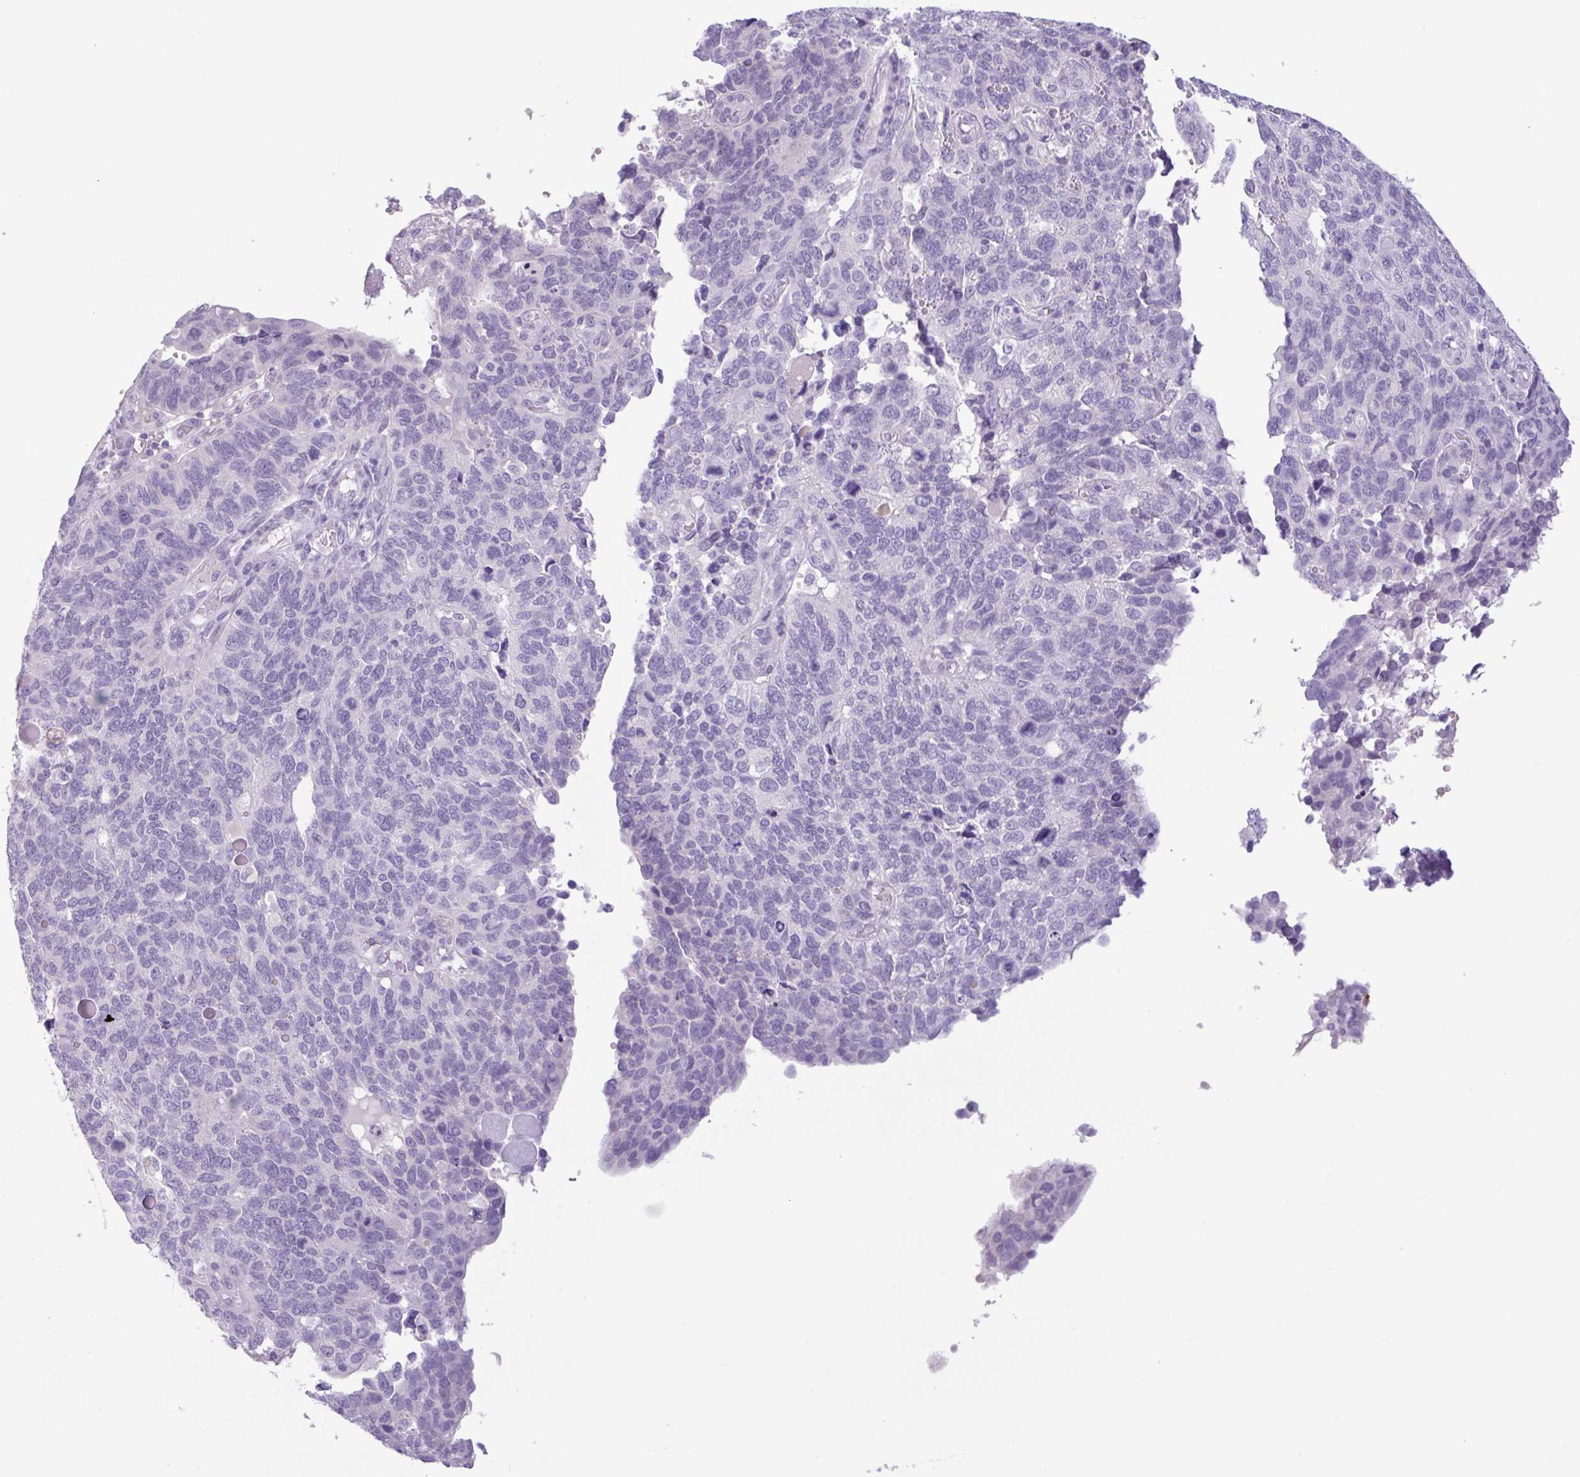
{"staining": {"intensity": "negative", "quantity": "none", "location": "none"}, "tissue": "endometrial cancer", "cell_type": "Tumor cells", "image_type": "cancer", "snomed": [{"axis": "morphology", "description": "Adenocarcinoma, NOS"}, {"axis": "topography", "description": "Endometrium"}], "caption": "DAB (3,3'-diaminobenzidine) immunohistochemical staining of human endometrial adenocarcinoma reveals no significant staining in tumor cells. Nuclei are stained in blue.", "gene": "CTSE", "patient": {"sex": "female", "age": 66}}